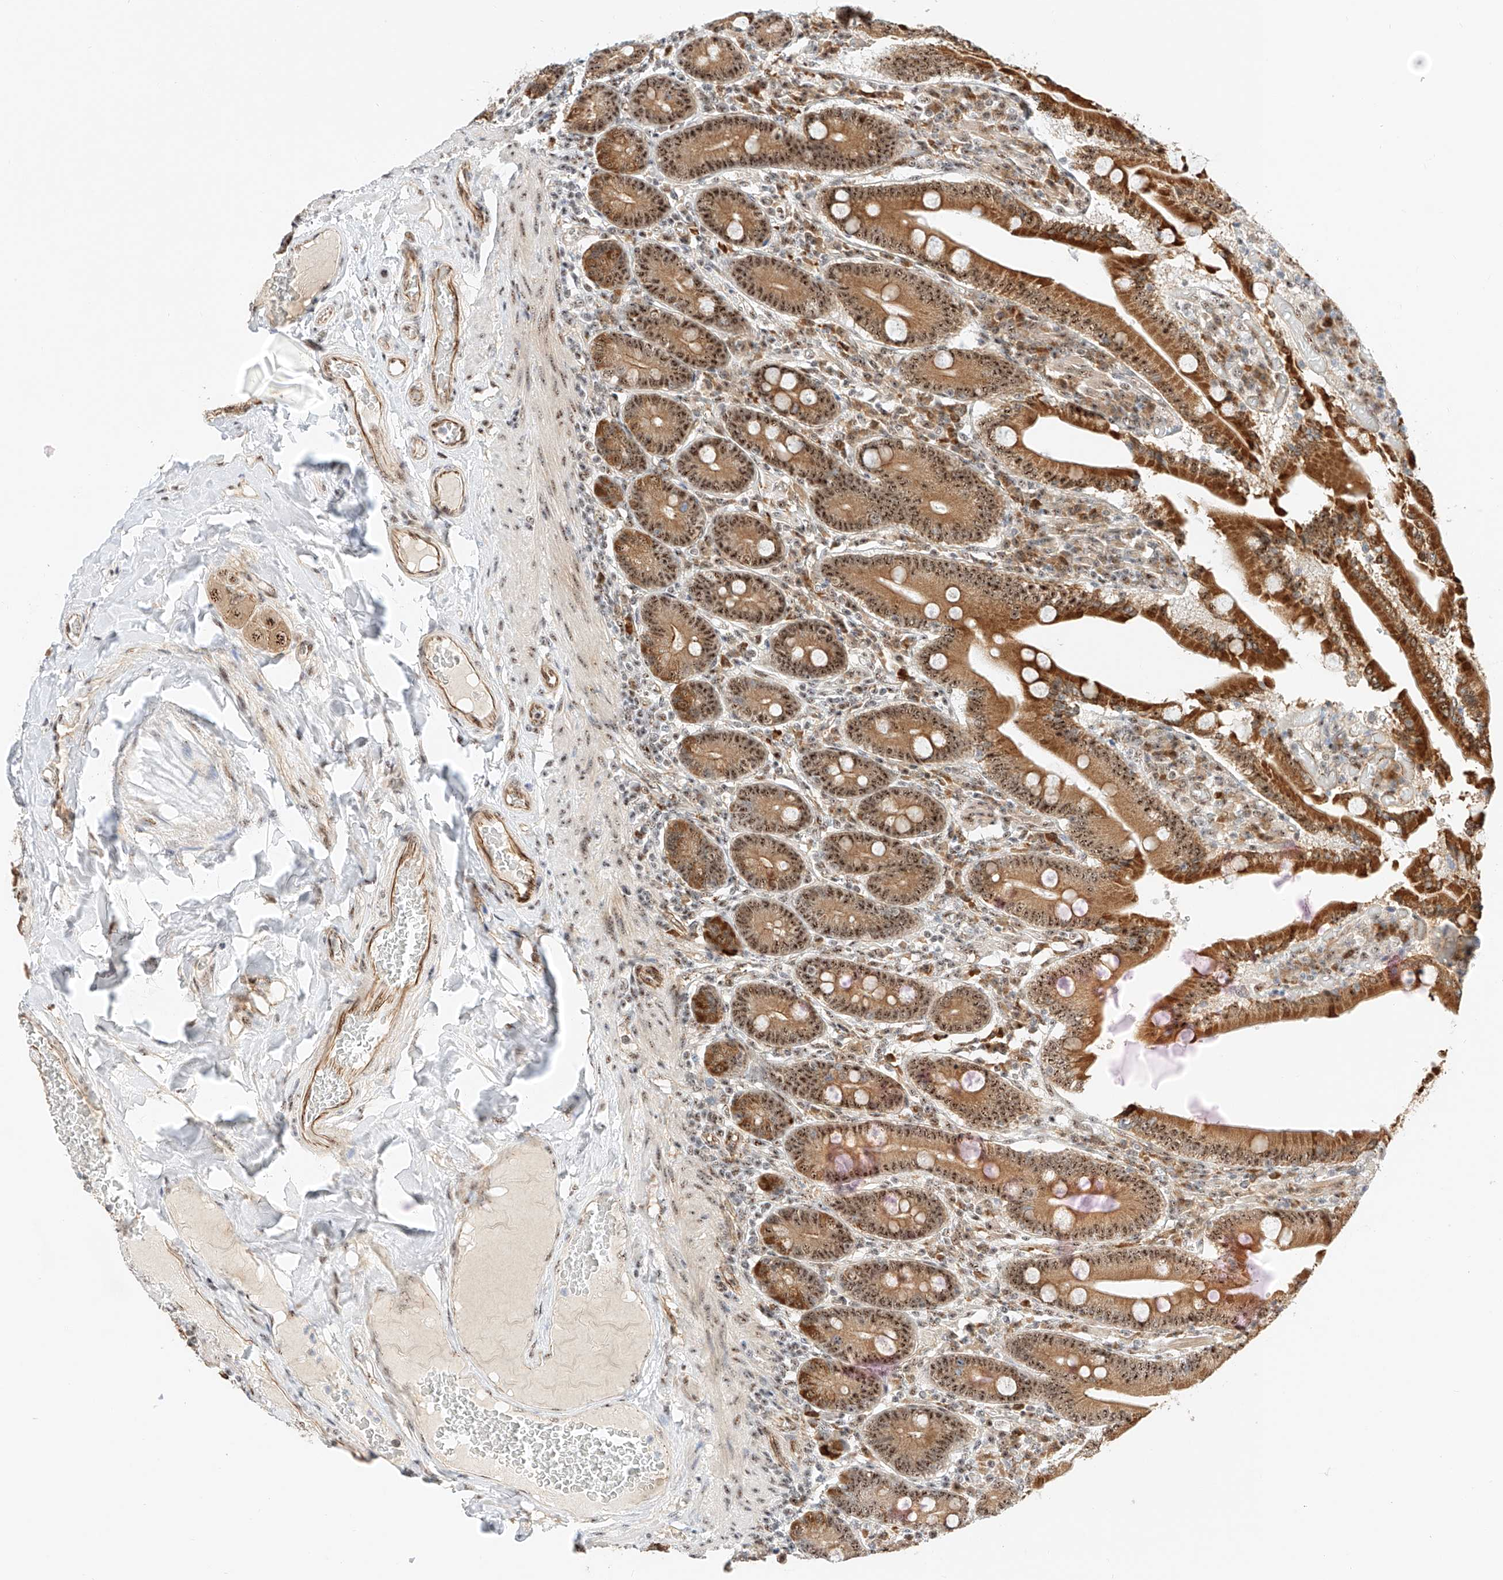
{"staining": {"intensity": "strong", "quantity": ">75%", "location": "cytoplasmic/membranous,nuclear"}, "tissue": "duodenum", "cell_type": "Glandular cells", "image_type": "normal", "snomed": [{"axis": "morphology", "description": "Normal tissue, NOS"}, {"axis": "topography", "description": "Duodenum"}], "caption": "This image demonstrates IHC staining of unremarkable duodenum, with high strong cytoplasmic/membranous,nuclear expression in approximately >75% of glandular cells.", "gene": "ATXN7L2", "patient": {"sex": "female", "age": 62}}